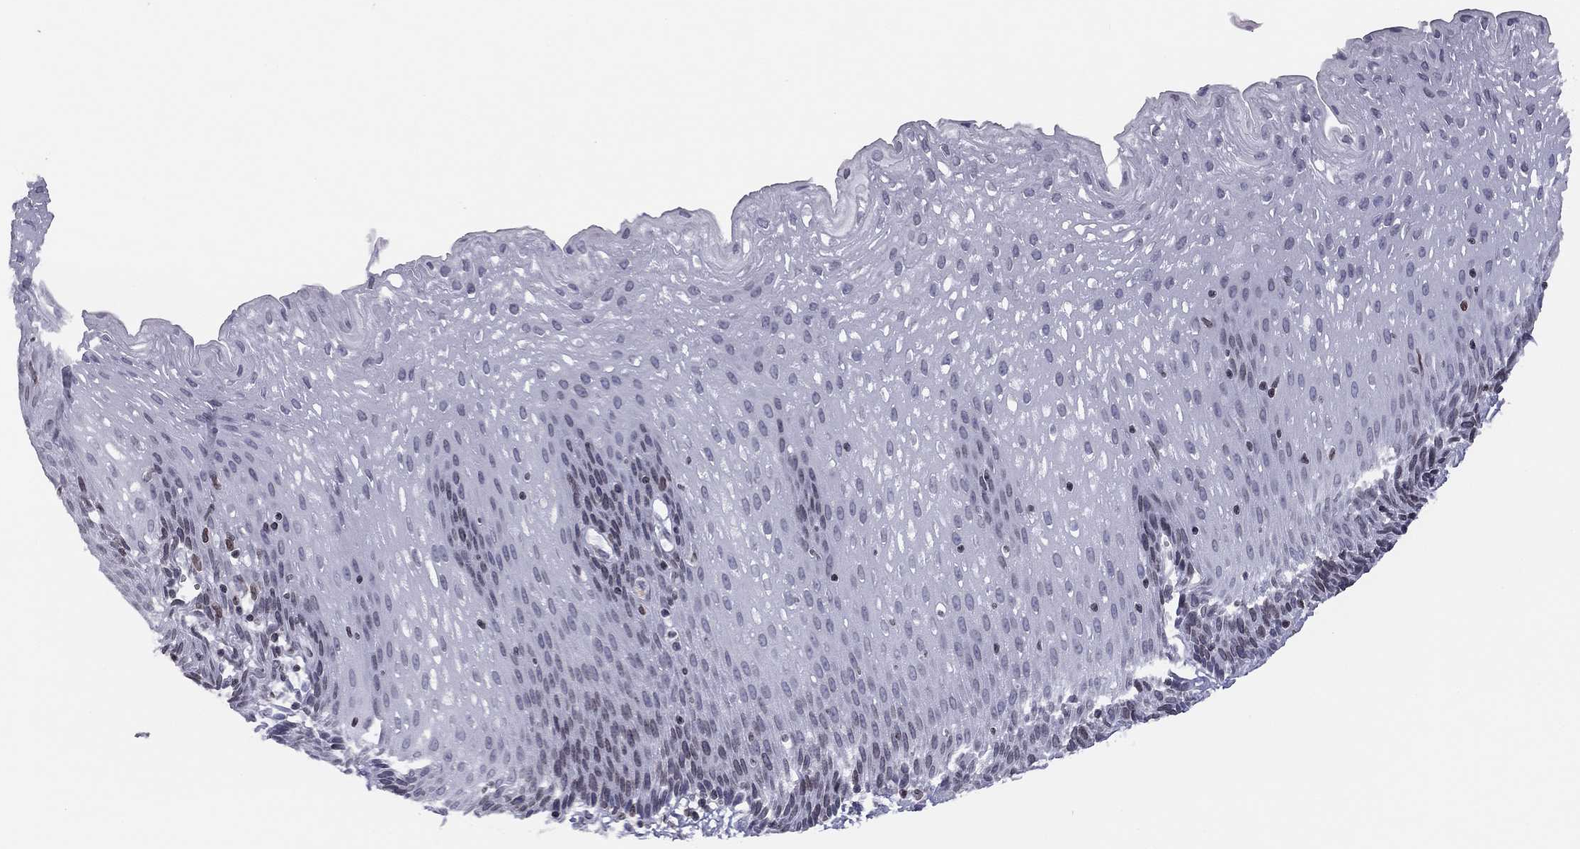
{"staining": {"intensity": "negative", "quantity": "none", "location": "none"}, "tissue": "esophagus", "cell_type": "Squamous epithelial cells", "image_type": "normal", "snomed": [{"axis": "morphology", "description": "Normal tissue, NOS"}, {"axis": "topography", "description": "Esophagus"}], "caption": "Protein analysis of benign esophagus exhibits no significant expression in squamous epithelial cells.", "gene": "ESPL1", "patient": {"sex": "female", "age": 64}}